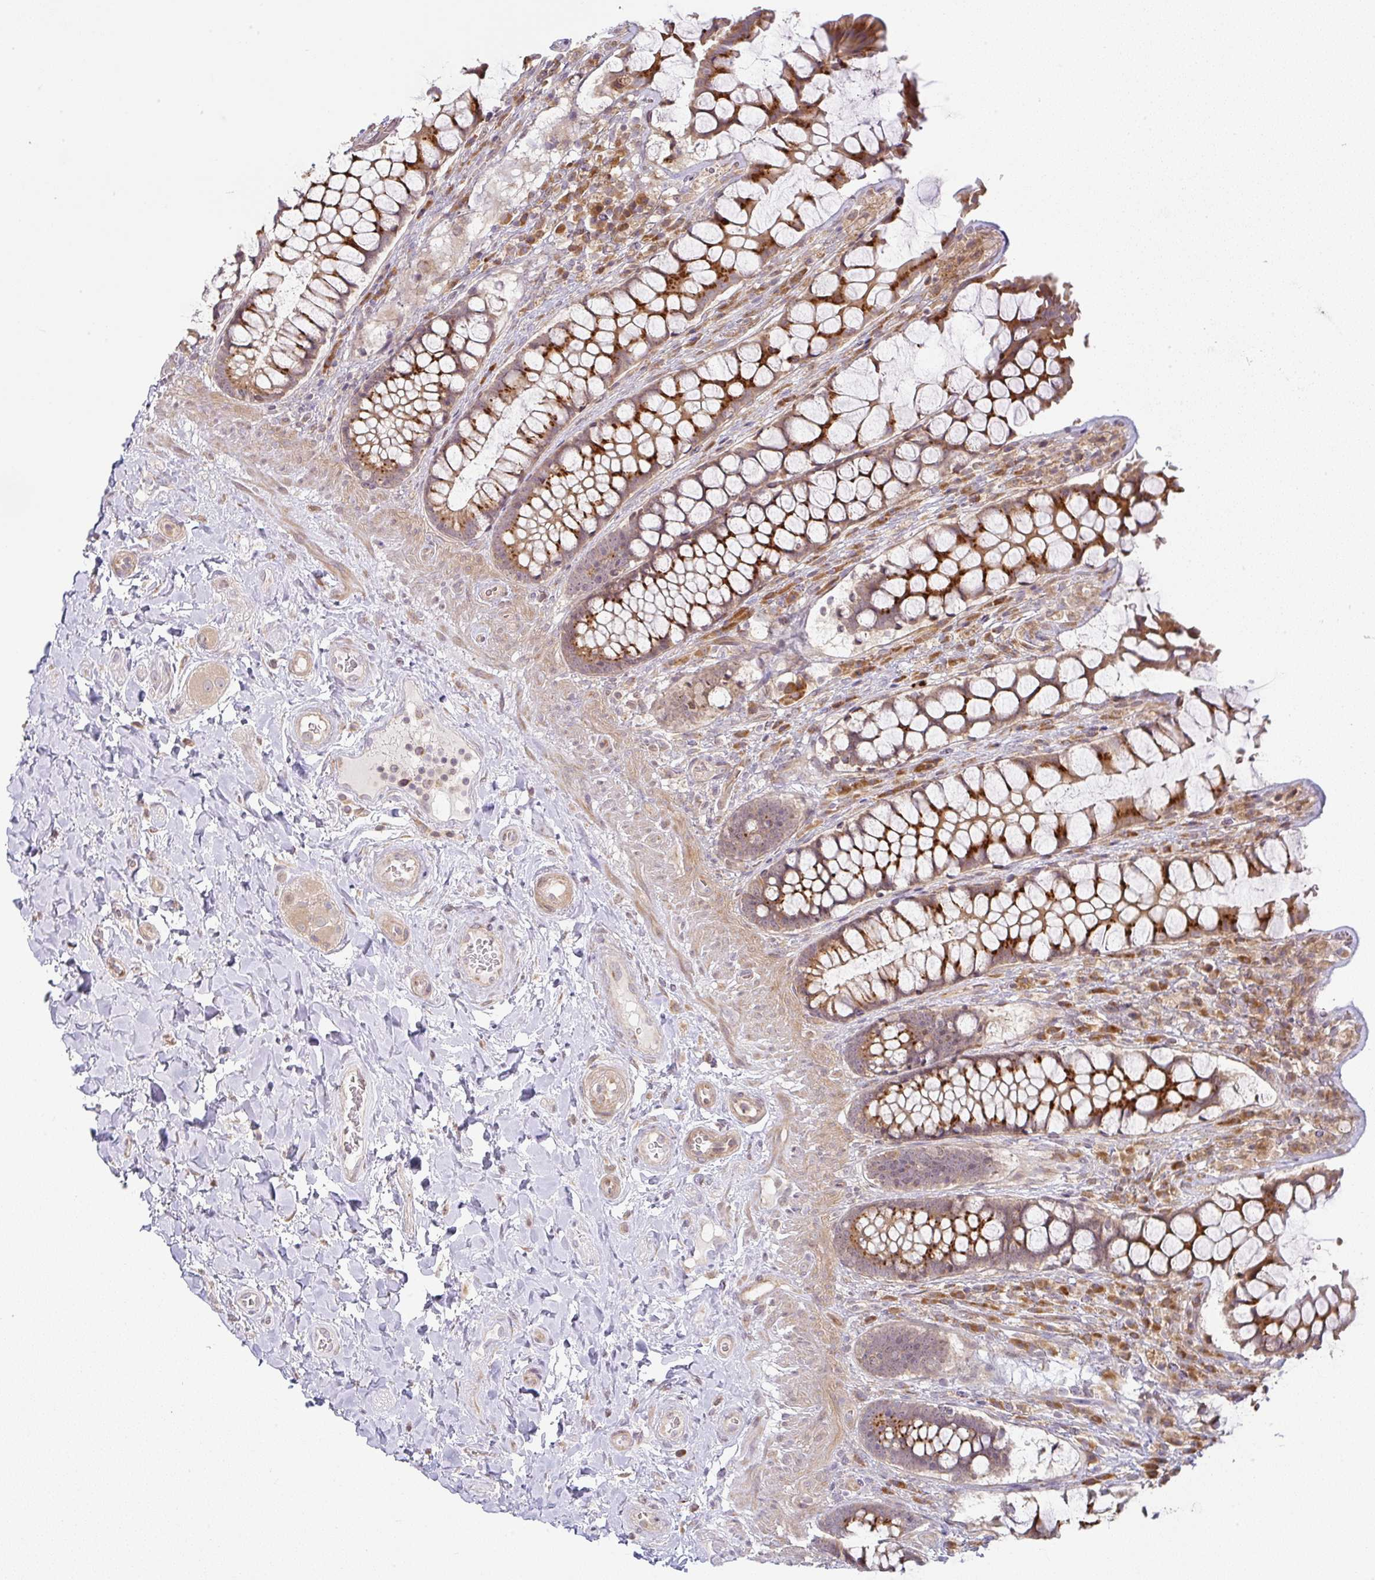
{"staining": {"intensity": "strong", "quantity": ">75%", "location": "cytoplasmic/membranous"}, "tissue": "rectum", "cell_type": "Glandular cells", "image_type": "normal", "snomed": [{"axis": "morphology", "description": "Normal tissue, NOS"}, {"axis": "topography", "description": "Rectum"}], "caption": "Immunohistochemistry (IHC) of unremarkable human rectum reveals high levels of strong cytoplasmic/membranous staining in about >75% of glandular cells.", "gene": "MOB1A", "patient": {"sex": "female", "age": 58}}